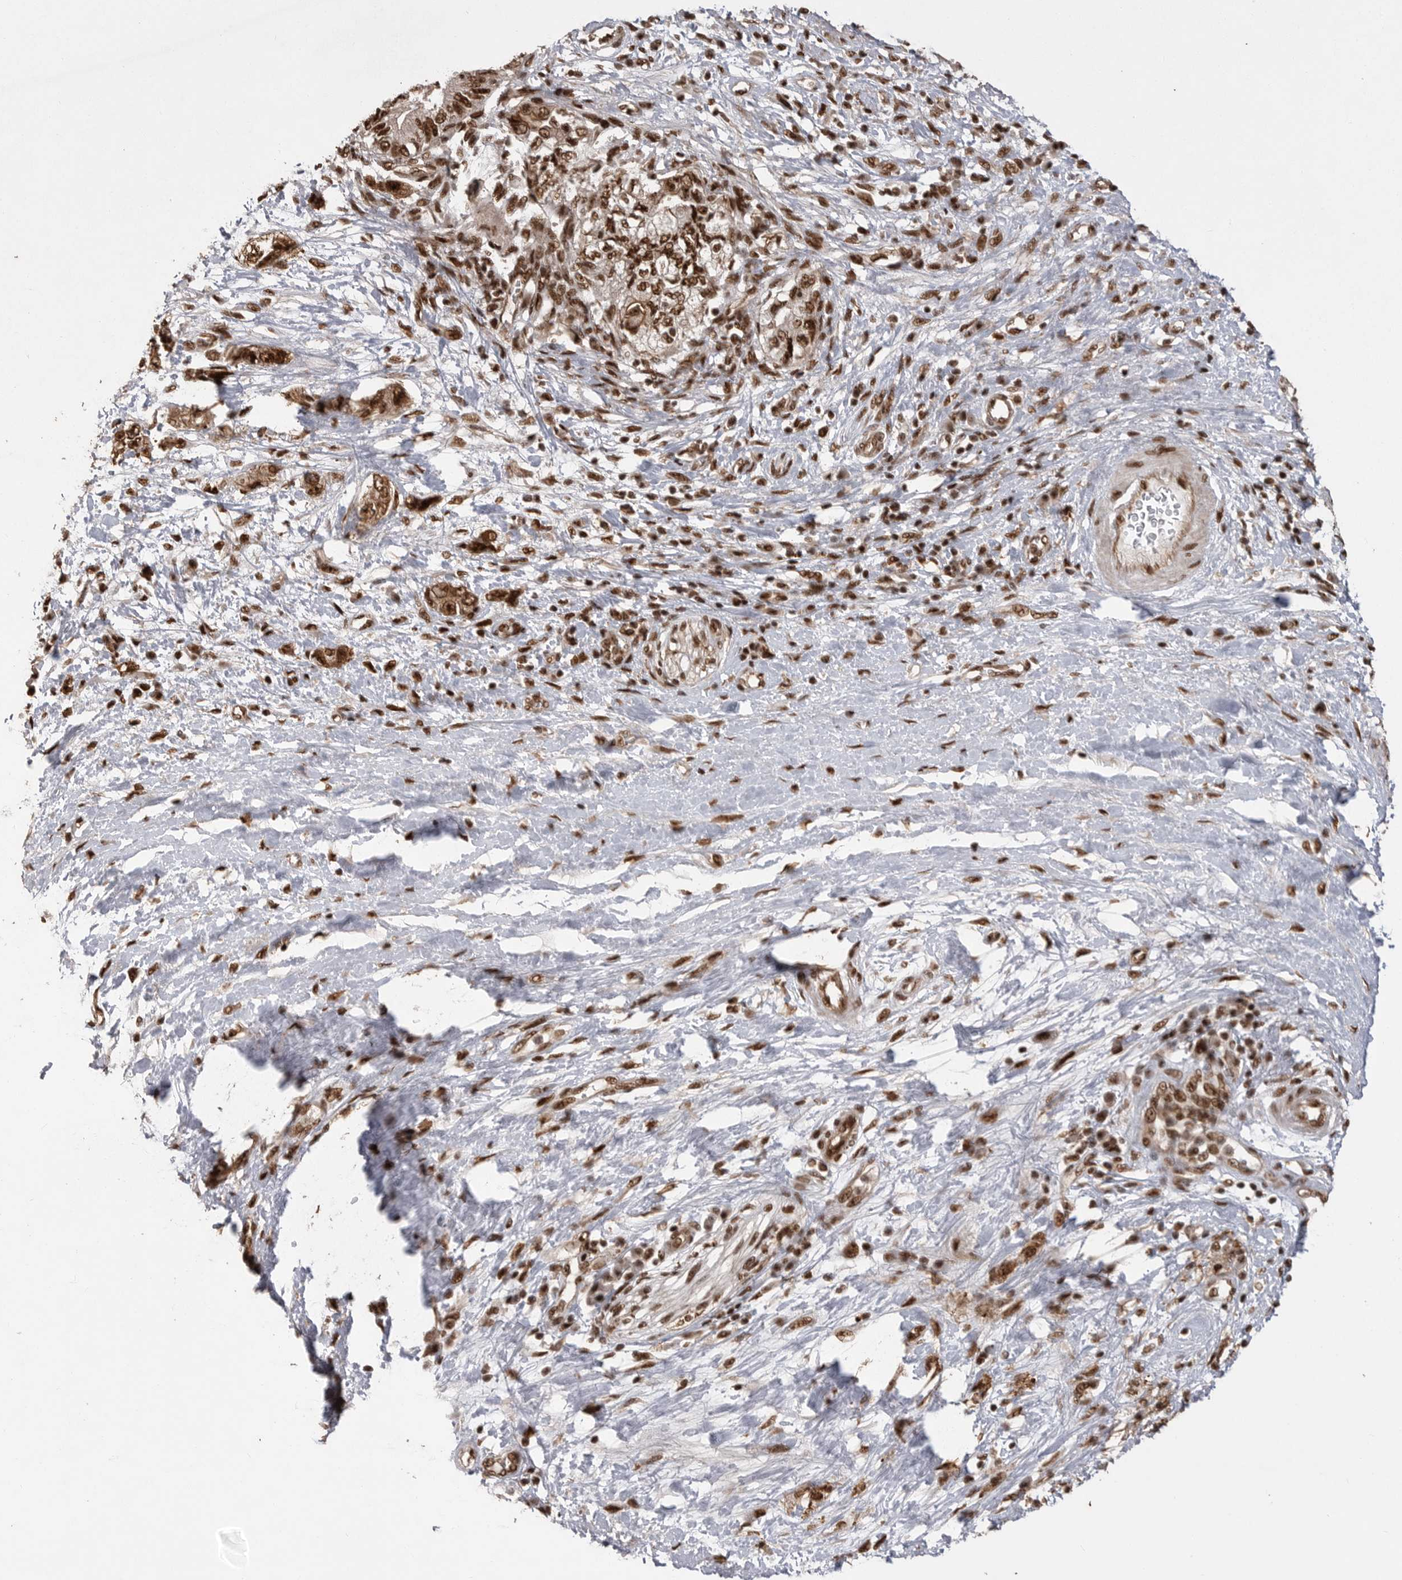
{"staining": {"intensity": "strong", "quantity": ">75%", "location": "nuclear"}, "tissue": "pancreatic cancer", "cell_type": "Tumor cells", "image_type": "cancer", "snomed": [{"axis": "morphology", "description": "Adenocarcinoma, NOS"}, {"axis": "topography", "description": "Pancreas"}], "caption": "This is a photomicrograph of IHC staining of pancreatic adenocarcinoma, which shows strong expression in the nuclear of tumor cells.", "gene": "PPP1R8", "patient": {"sex": "female", "age": 73}}